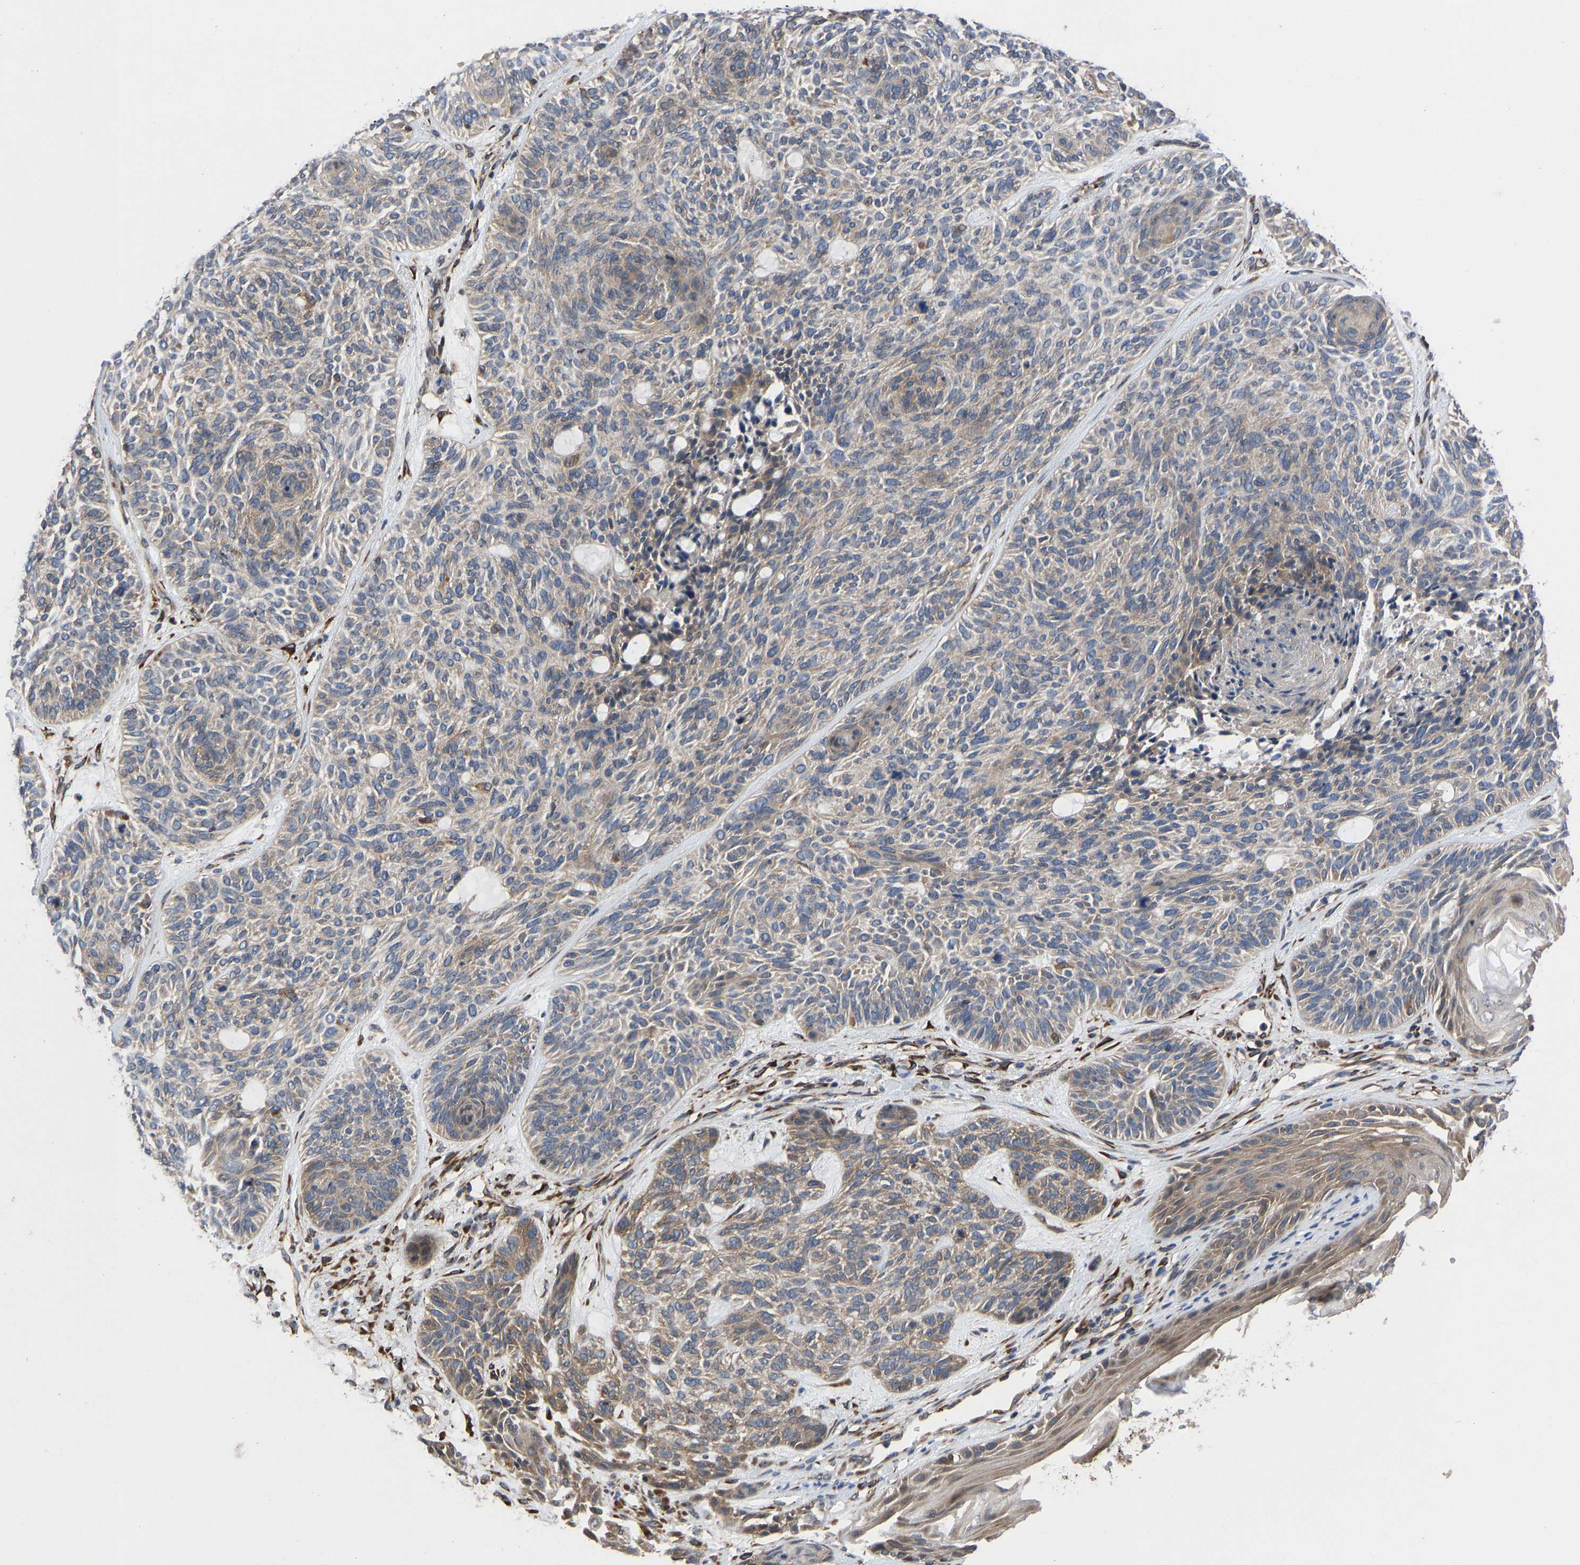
{"staining": {"intensity": "weak", "quantity": ">75%", "location": "cytoplasmic/membranous"}, "tissue": "skin cancer", "cell_type": "Tumor cells", "image_type": "cancer", "snomed": [{"axis": "morphology", "description": "Basal cell carcinoma"}, {"axis": "topography", "description": "Skin"}], "caption": "About >75% of tumor cells in human skin basal cell carcinoma display weak cytoplasmic/membranous protein positivity as visualized by brown immunohistochemical staining.", "gene": "FRRS1", "patient": {"sex": "male", "age": 55}}